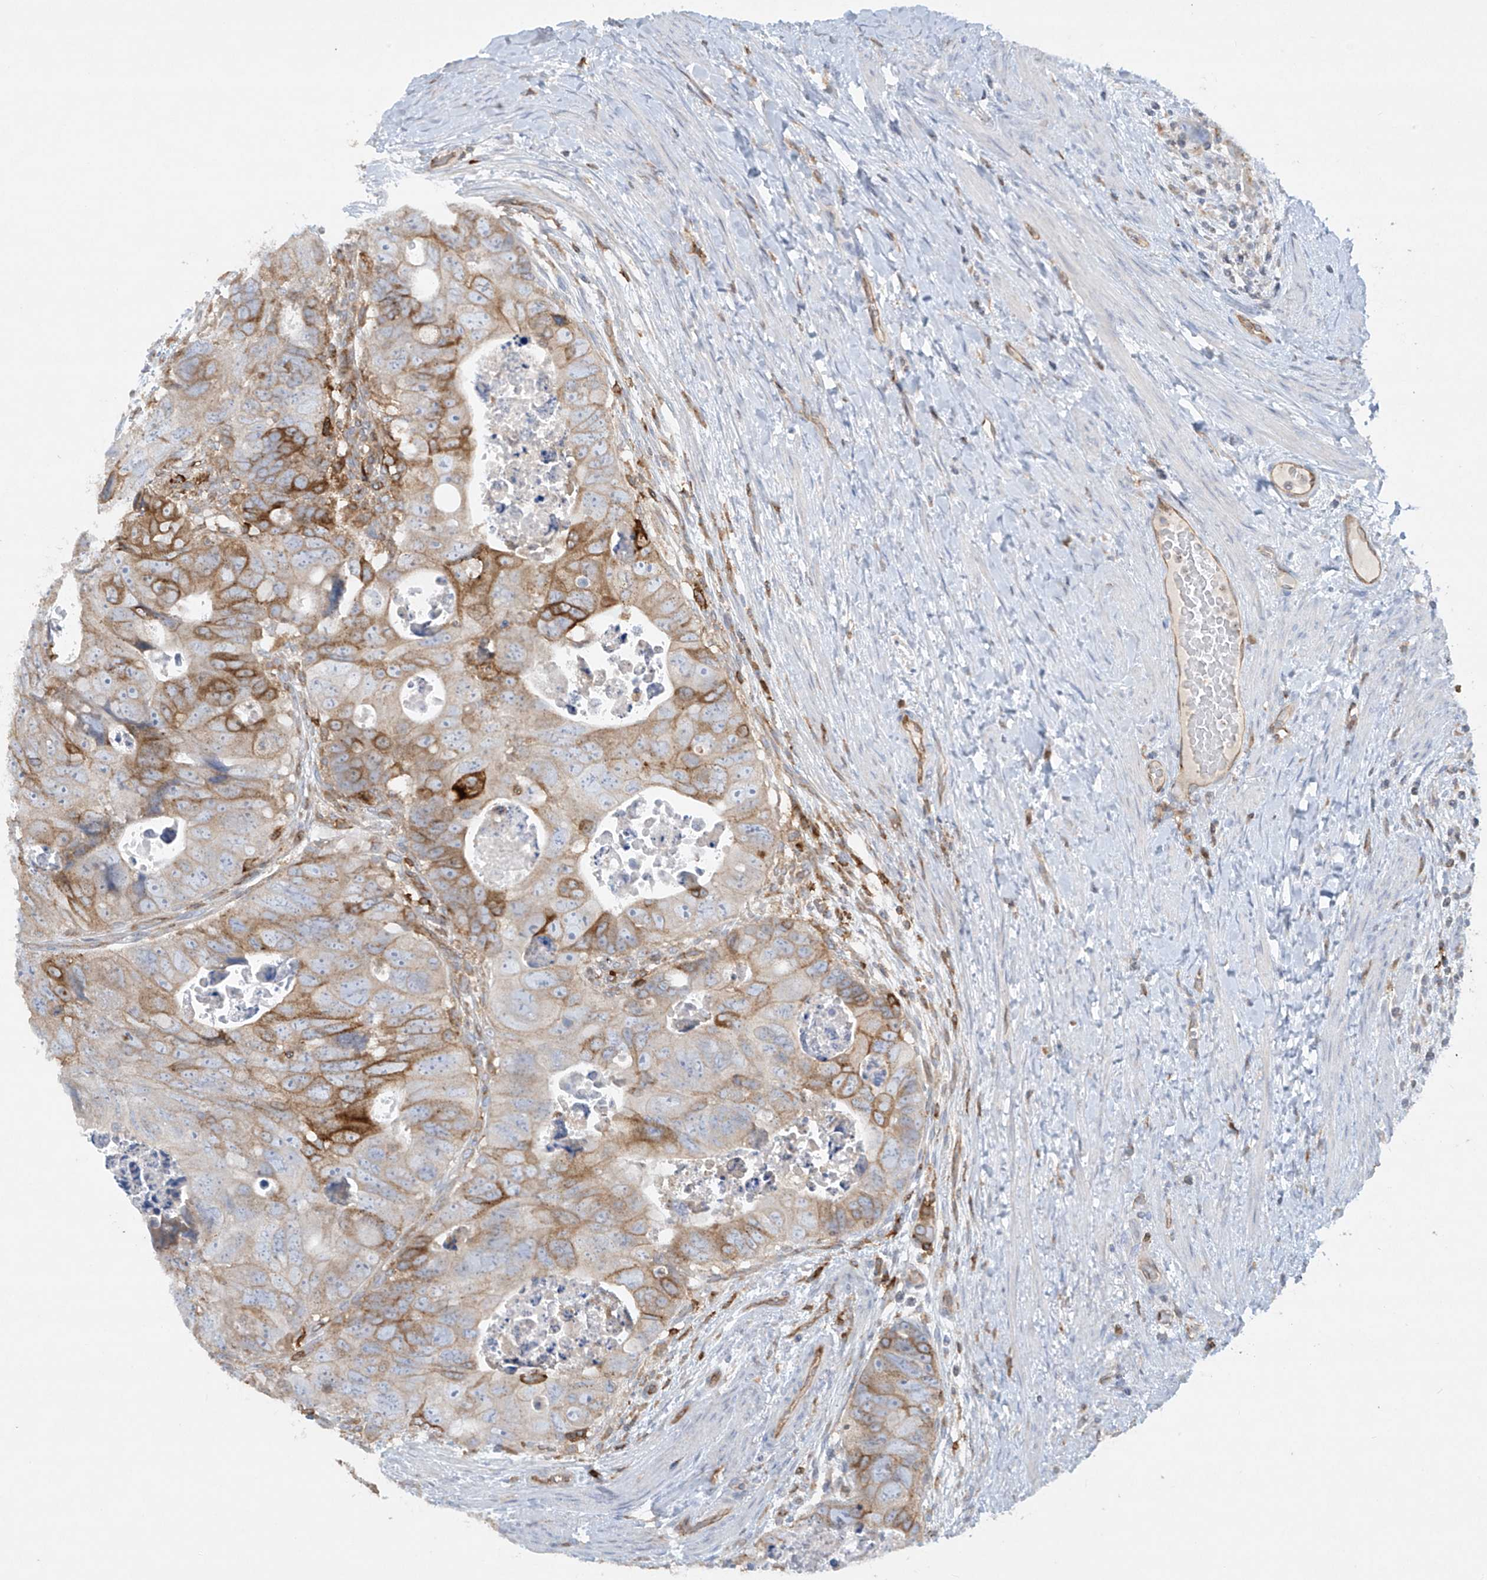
{"staining": {"intensity": "strong", "quantity": "25%-75%", "location": "cytoplasmic/membranous"}, "tissue": "colorectal cancer", "cell_type": "Tumor cells", "image_type": "cancer", "snomed": [{"axis": "morphology", "description": "Adenocarcinoma, NOS"}, {"axis": "topography", "description": "Rectum"}], "caption": "Immunohistochemistry image of neoplastic tissue: colorectal cancer stained using IHC shows high levels of strong protein expression localized specifically in the cytoplasmic/membranous of tumor cells, appearing as a cytoplasmic/membranous brown color.", "gene": "HLA-E", "patient": {"sex": "male", "age": 59}}